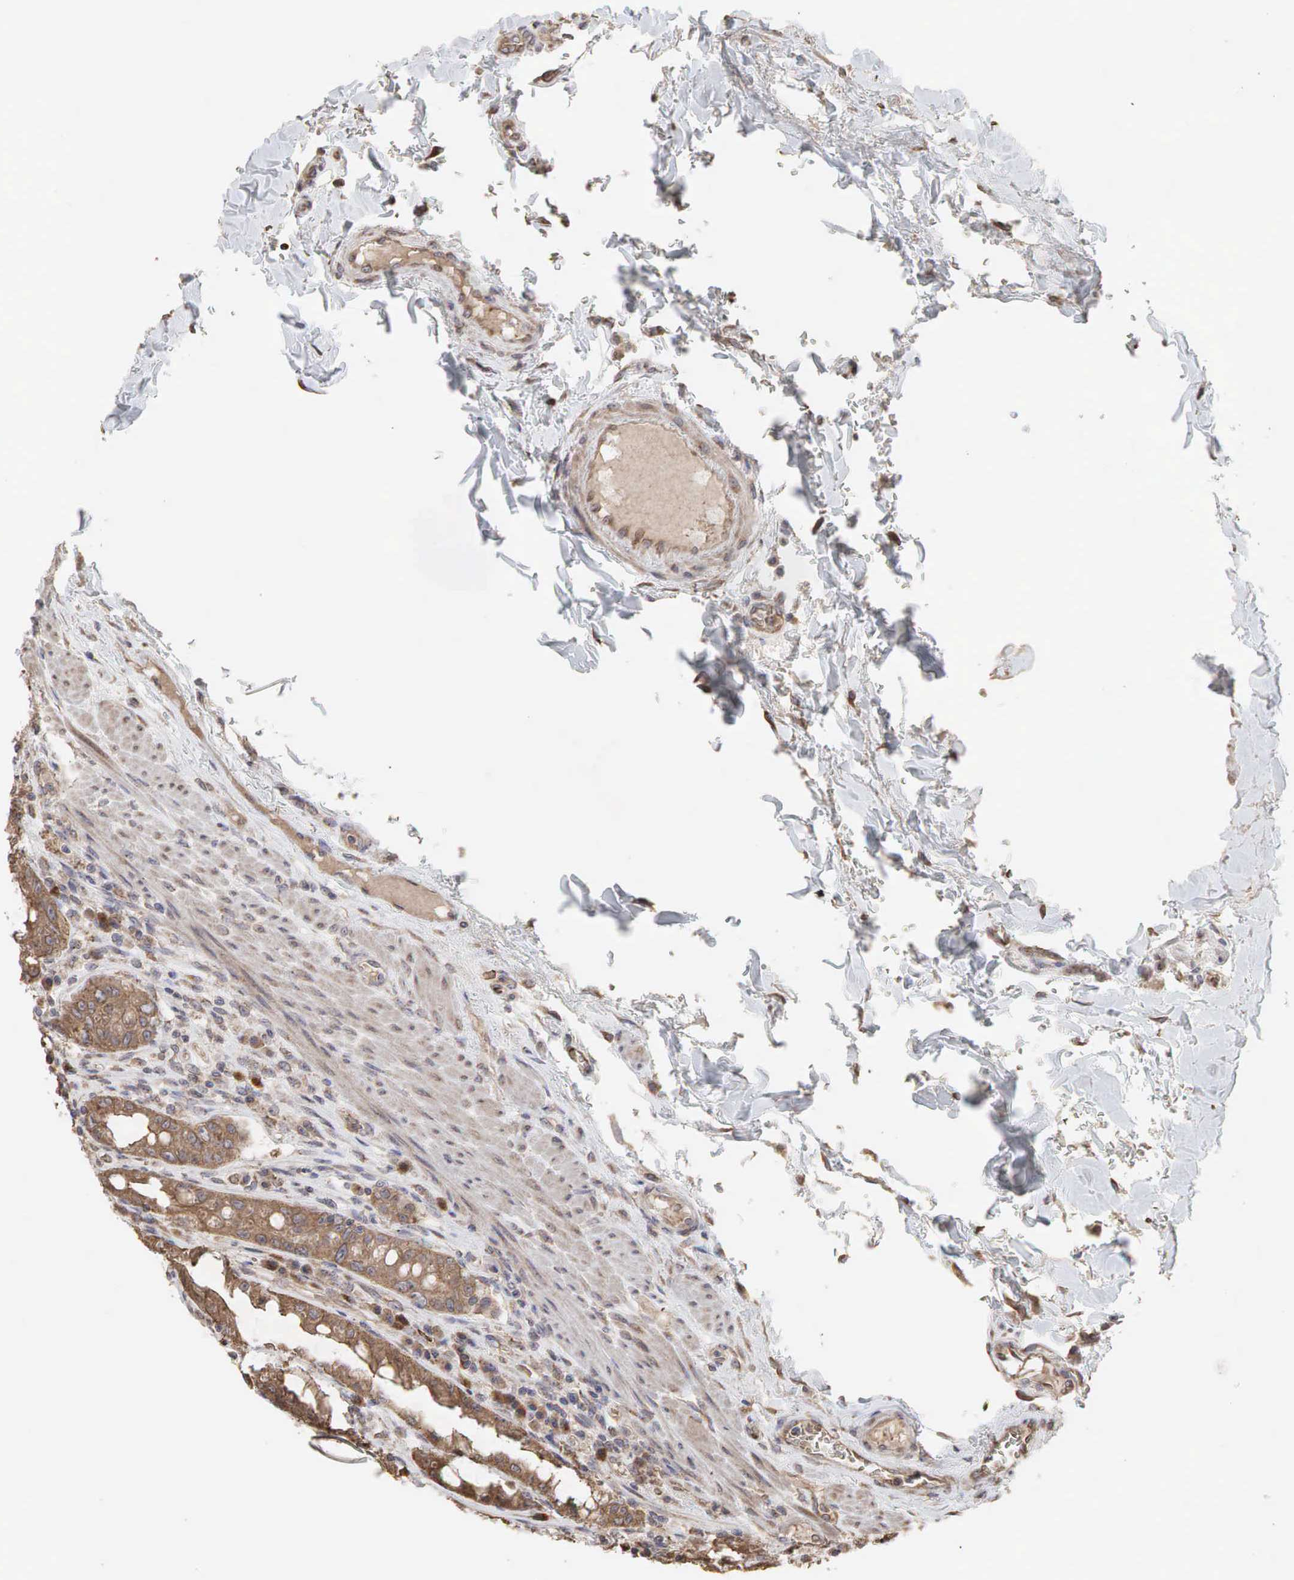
{"staining": {"intensity": "moderate", "quantity": ">75%", "location": "cytoplasmic/membranous"}, "tissue": "rectum", "cell_type": "Glandular cells", "image_type": "normal", "snomed": [{"axis": "morphology", "description": "Normal tissue, NOS"}, {"axis": "topography", "description": "Rectum"}], "caption": "The histopathology image displays staining of benign rectum, revealing moderate cytoplasmic/membranous protein positivity (brown color) within glandular cells.", "gene": "PABPC5", "patient": {"sex": "female", "age": 60}}